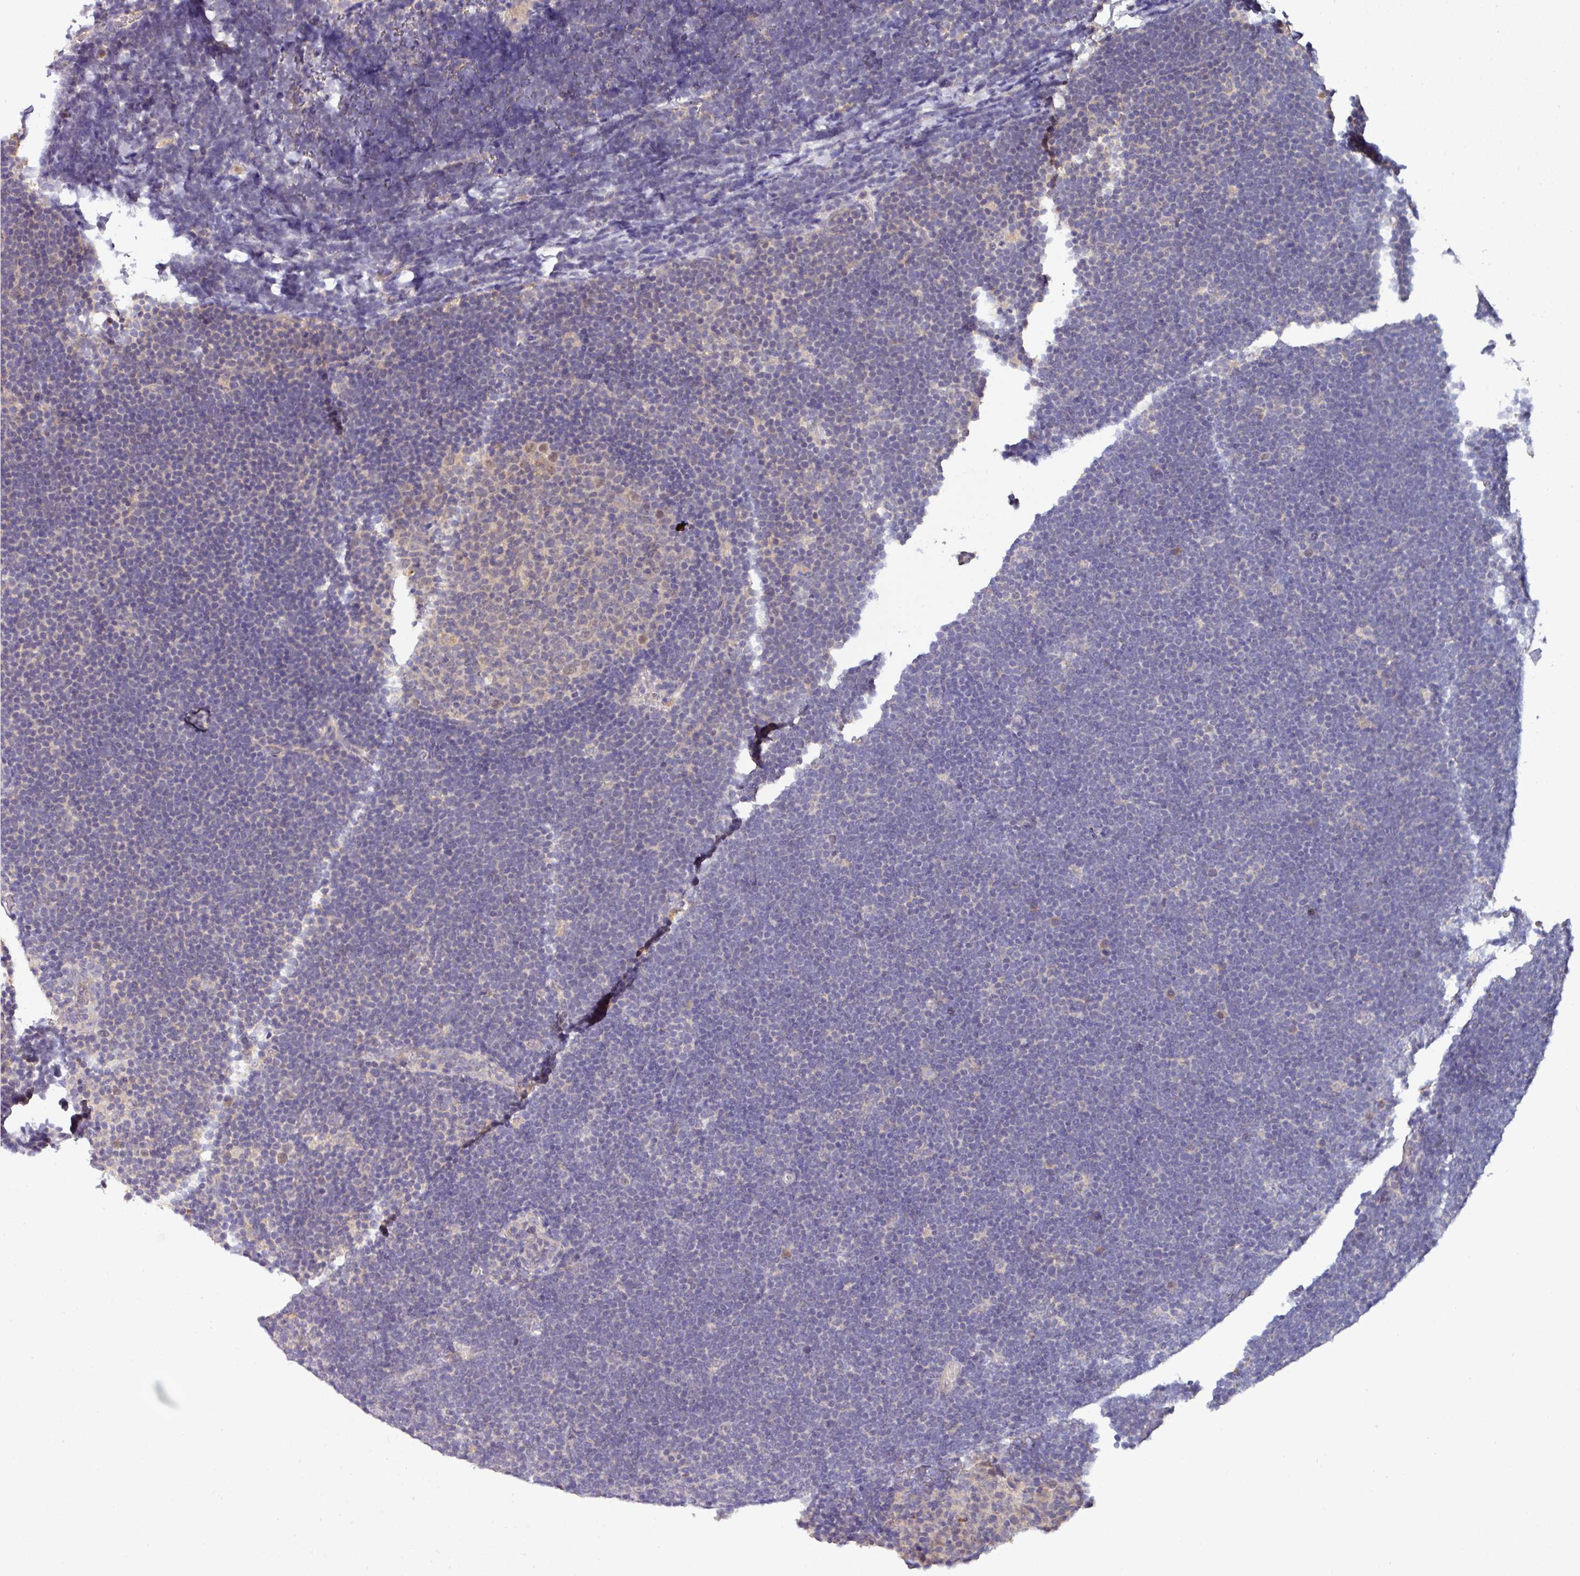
{"staining": {"intensity": "negative", "quantity": "none", "location": "none"}, "tissue": "lymphoma", "cell_type": "Tumor cells", "image_type": "cancer", "snomed": [{"axis": "morphology", "description": "Malignant lymphoma, non-Hodgkin's type, High grade"}, {"axis": "topography", "description": "Lymph node"}], "caption": "DAB (3,3'-diaminobenzidine) immunohistochemical staining of lymphoma demonstrates no significant staining in tumor cells. (DAB immunohistochemistry (IHC) visualized using brightfield microscopy, high magnification).", "gene": "AEBP2", "patient": {"sex": "male", "age": 13}}